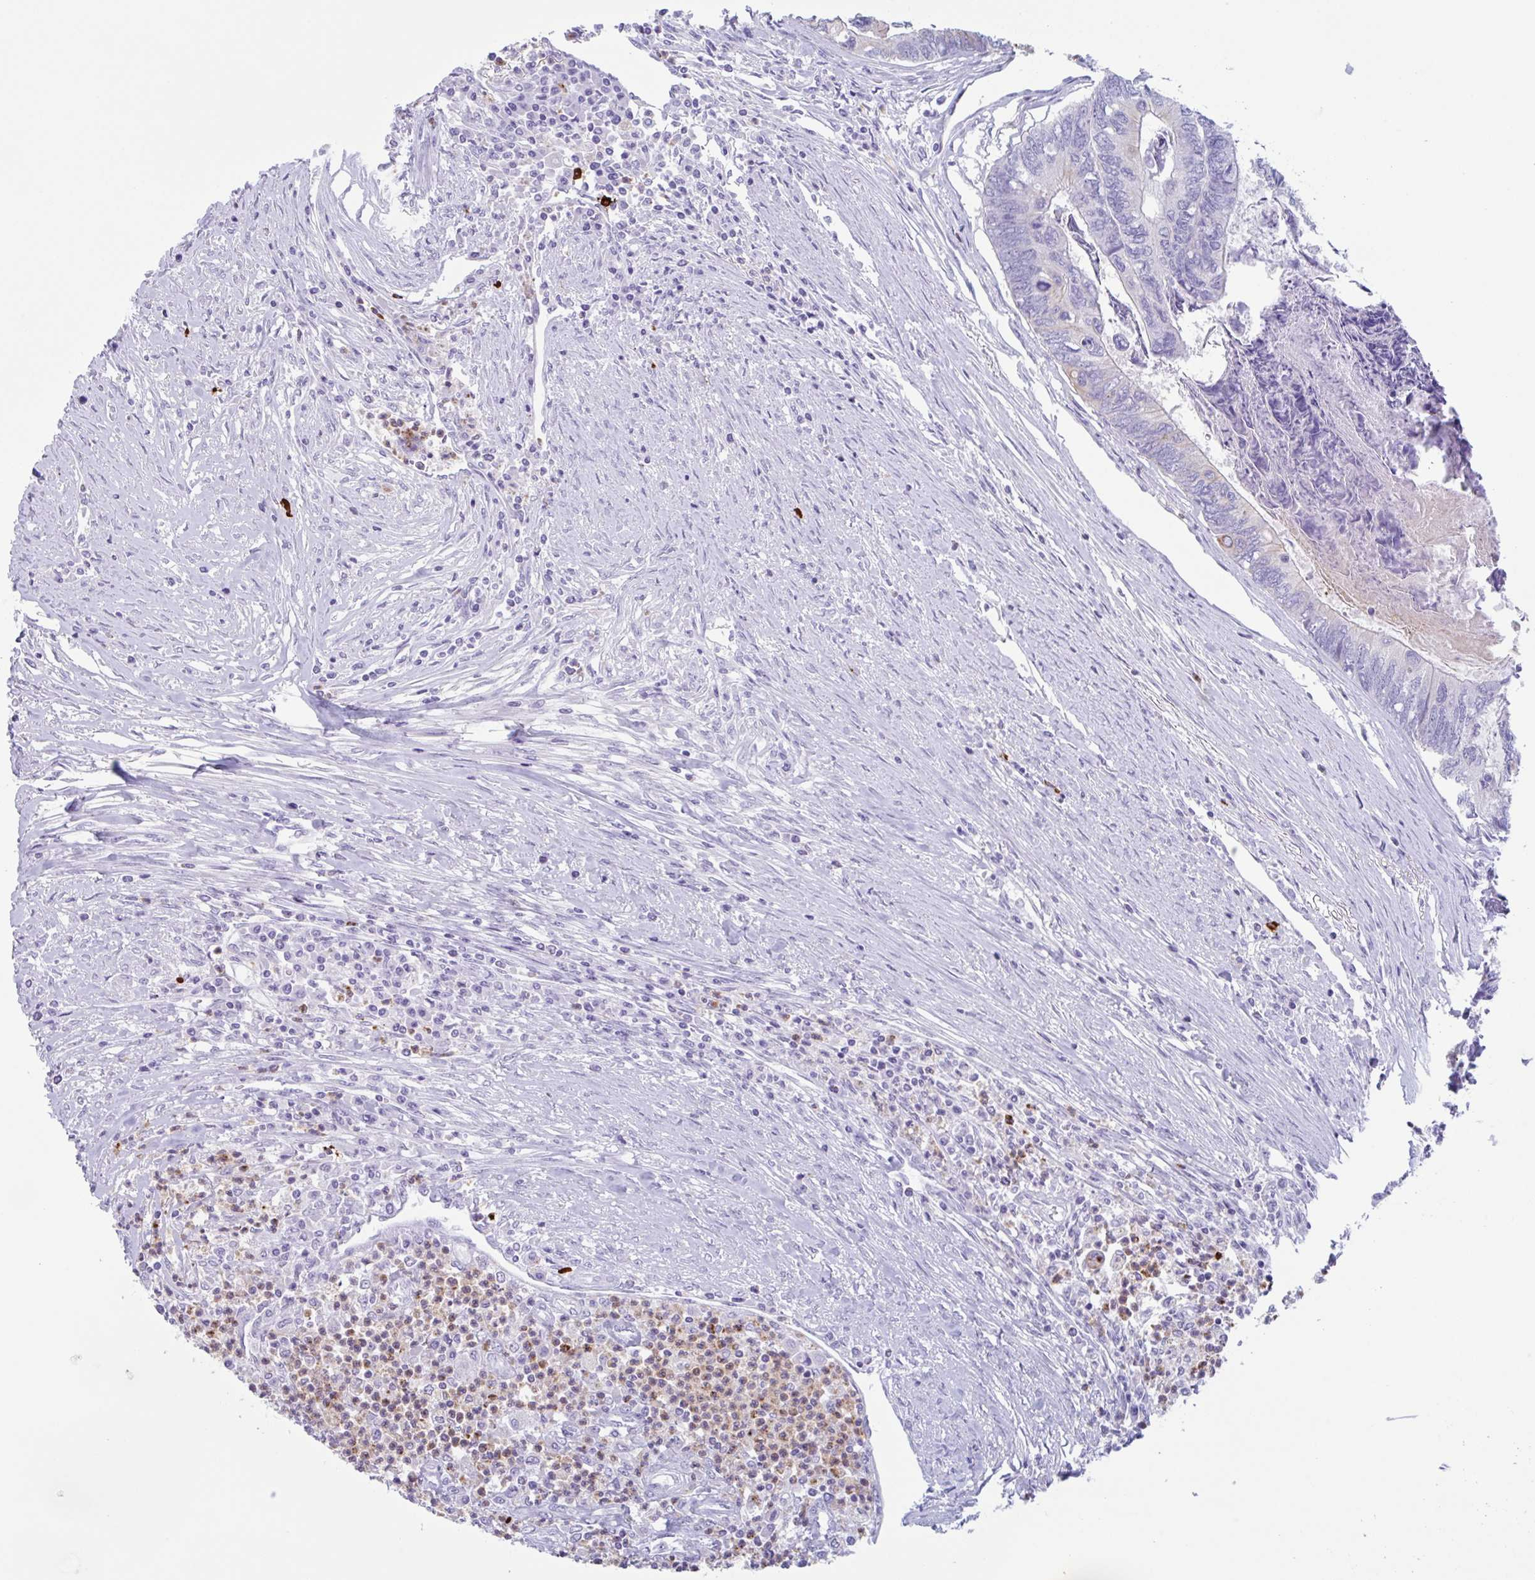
{"staining": {"intensity": "negative", "quantity": "none", "location": "none"}, "tissue": "colorectal cancer", "cell_type": "Tumor cells", "image_type": "cancer", "snomed": [{"axis": "morphology", "description": "Adenocarcinoma, NOS"}, {"axis": "topography", "description": "Colon"}], "caption": "Protein analysis of adenocarcinoma (colorectal) reveals no significant staining in tumor cells.", "gene": "DTWD2", "patient": {"sex": "female", "age": 67}}